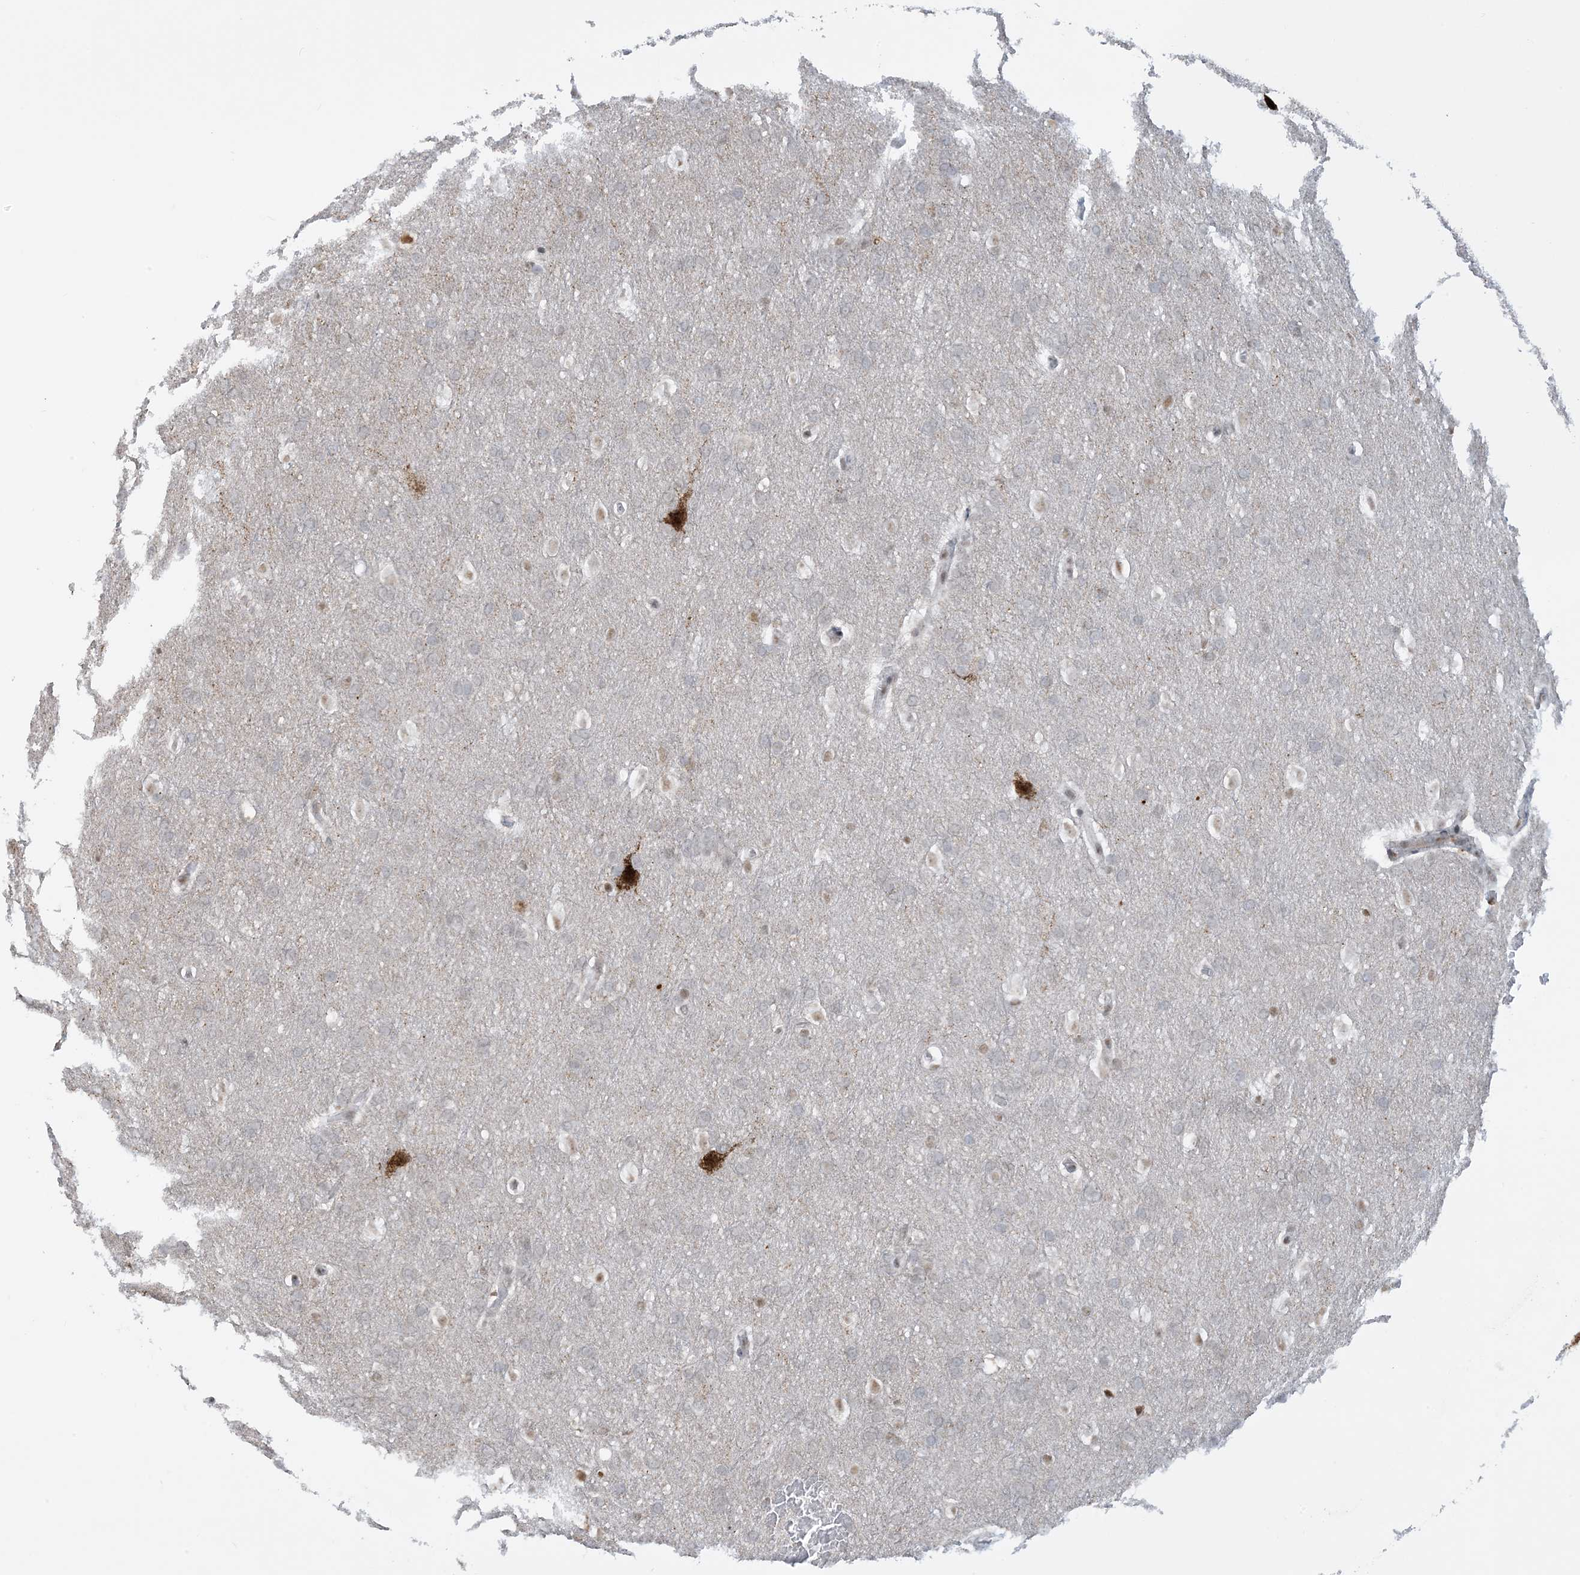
{"staining": {"intensity": "weak", "quantity": "<25%", "location": "nuclear"}, "tissue": "glioma", "cell_type": "Tumor cells", "image_type": "cancer", "snomed": [{"axis": "morphology", "description": "Glioma, malignant, Low grade"}, {"axis": "topography", "description": "Brain"}], "caption": "A high-resolution image shows immunohistochemistry staining of malignant glioma (low-grade), which shows no significant expression in tumor cells.", "gene": "ECT2L", "patient": {"sex": "female", "age": 37}}